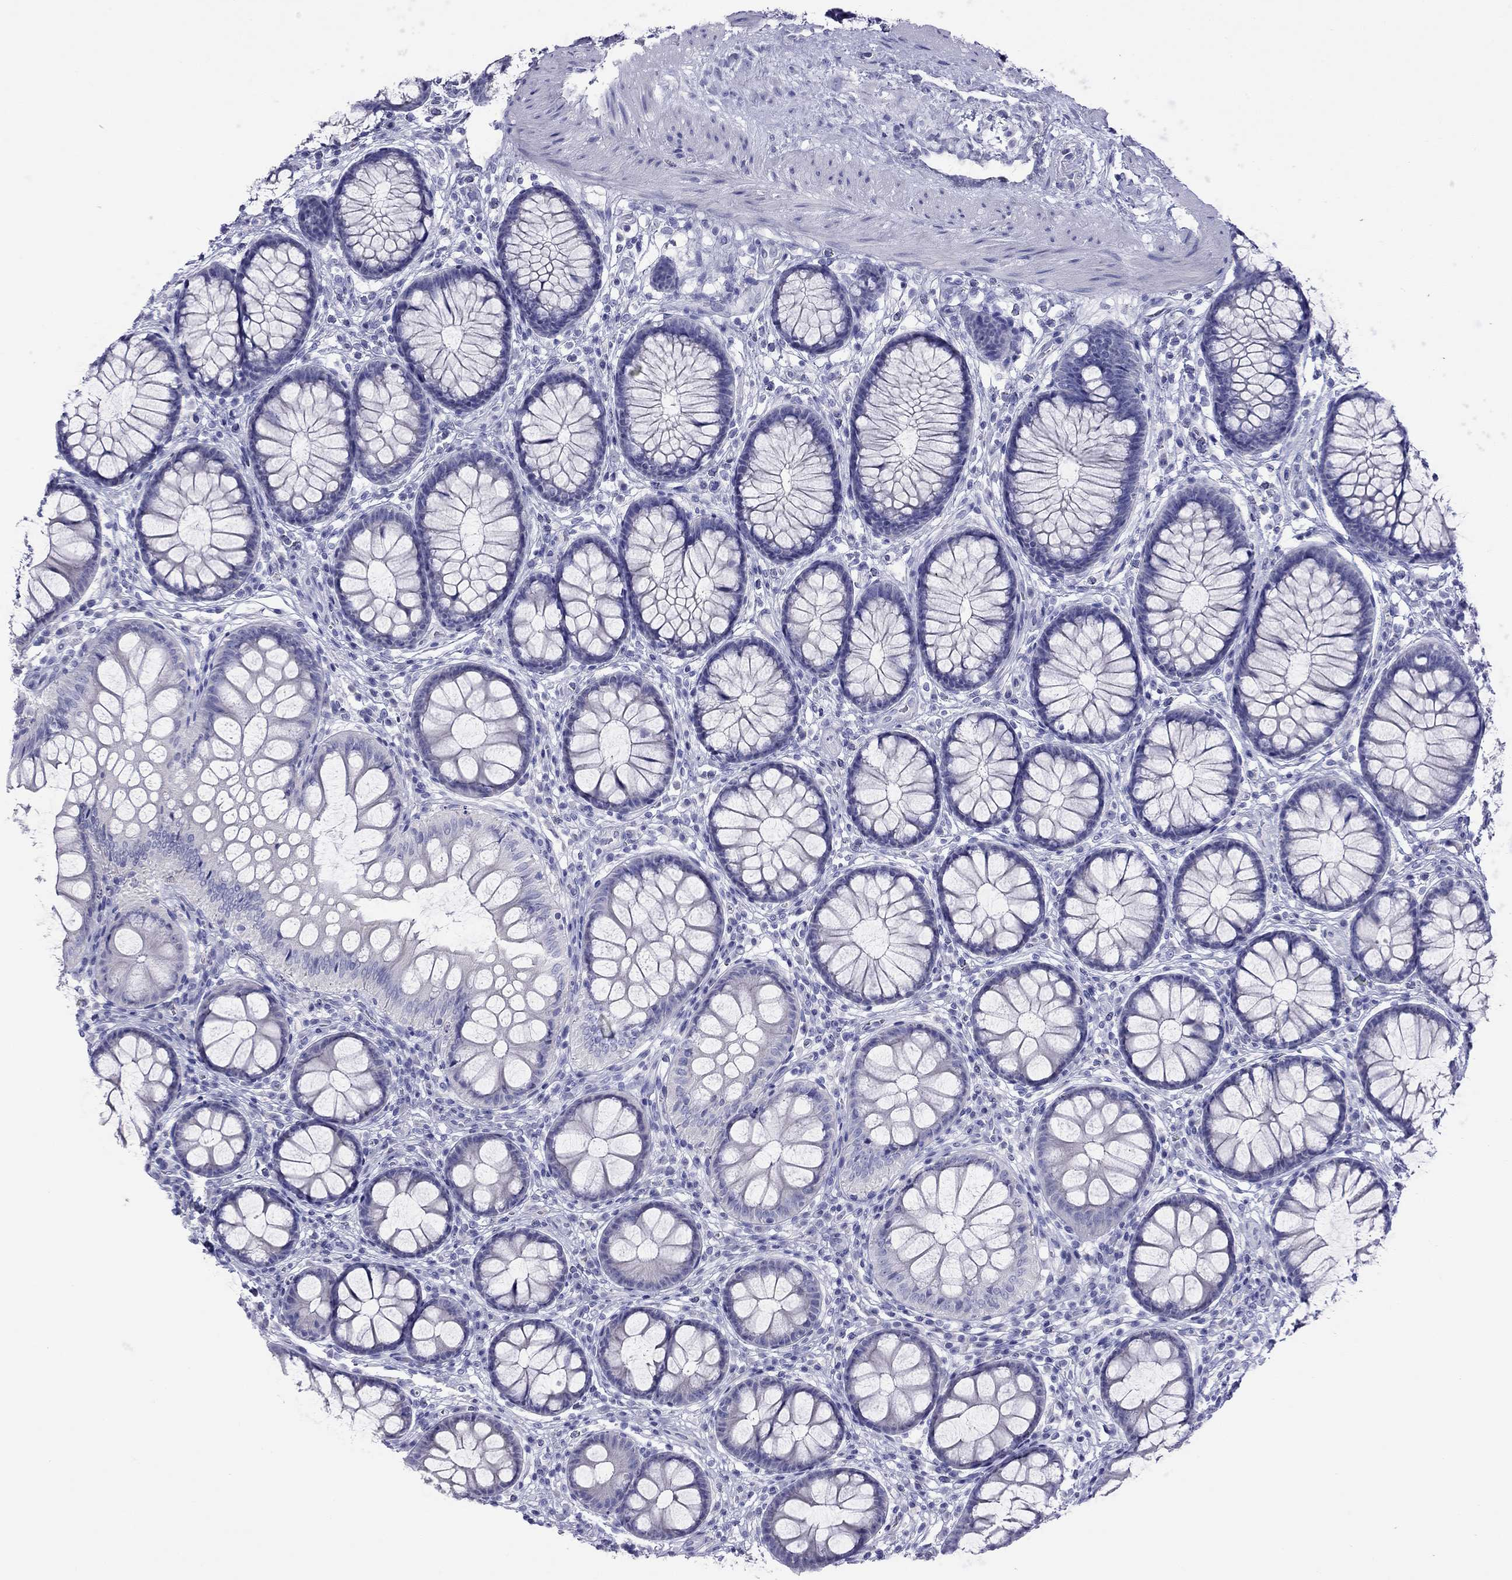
{"staining": {"intensity": "negative", "quantity": "none", "location": "none"}, "tissue": "colon", "cell_type": "Glandular cells", "image_type": "normal", "snomed": [{"axis": "morphology", "description": "Normal tissue, NOS"}, {"axis": "morphology", "description": "Adenoma, NOS"}, {"axis": "topography", "description": "Soft tissue"}, {"axis": "topography", "description": "Colon"}], "caption": "The image demonstrates no significant positivity in glandular cells of colon. (DAB (3,3'-diaminobenzidine) immunohistochemistry (IHC) visualized using brightfield microscopy, high magnification).", "gene": "FIGLA", "patient": {"sex": "male", "age": 47}}